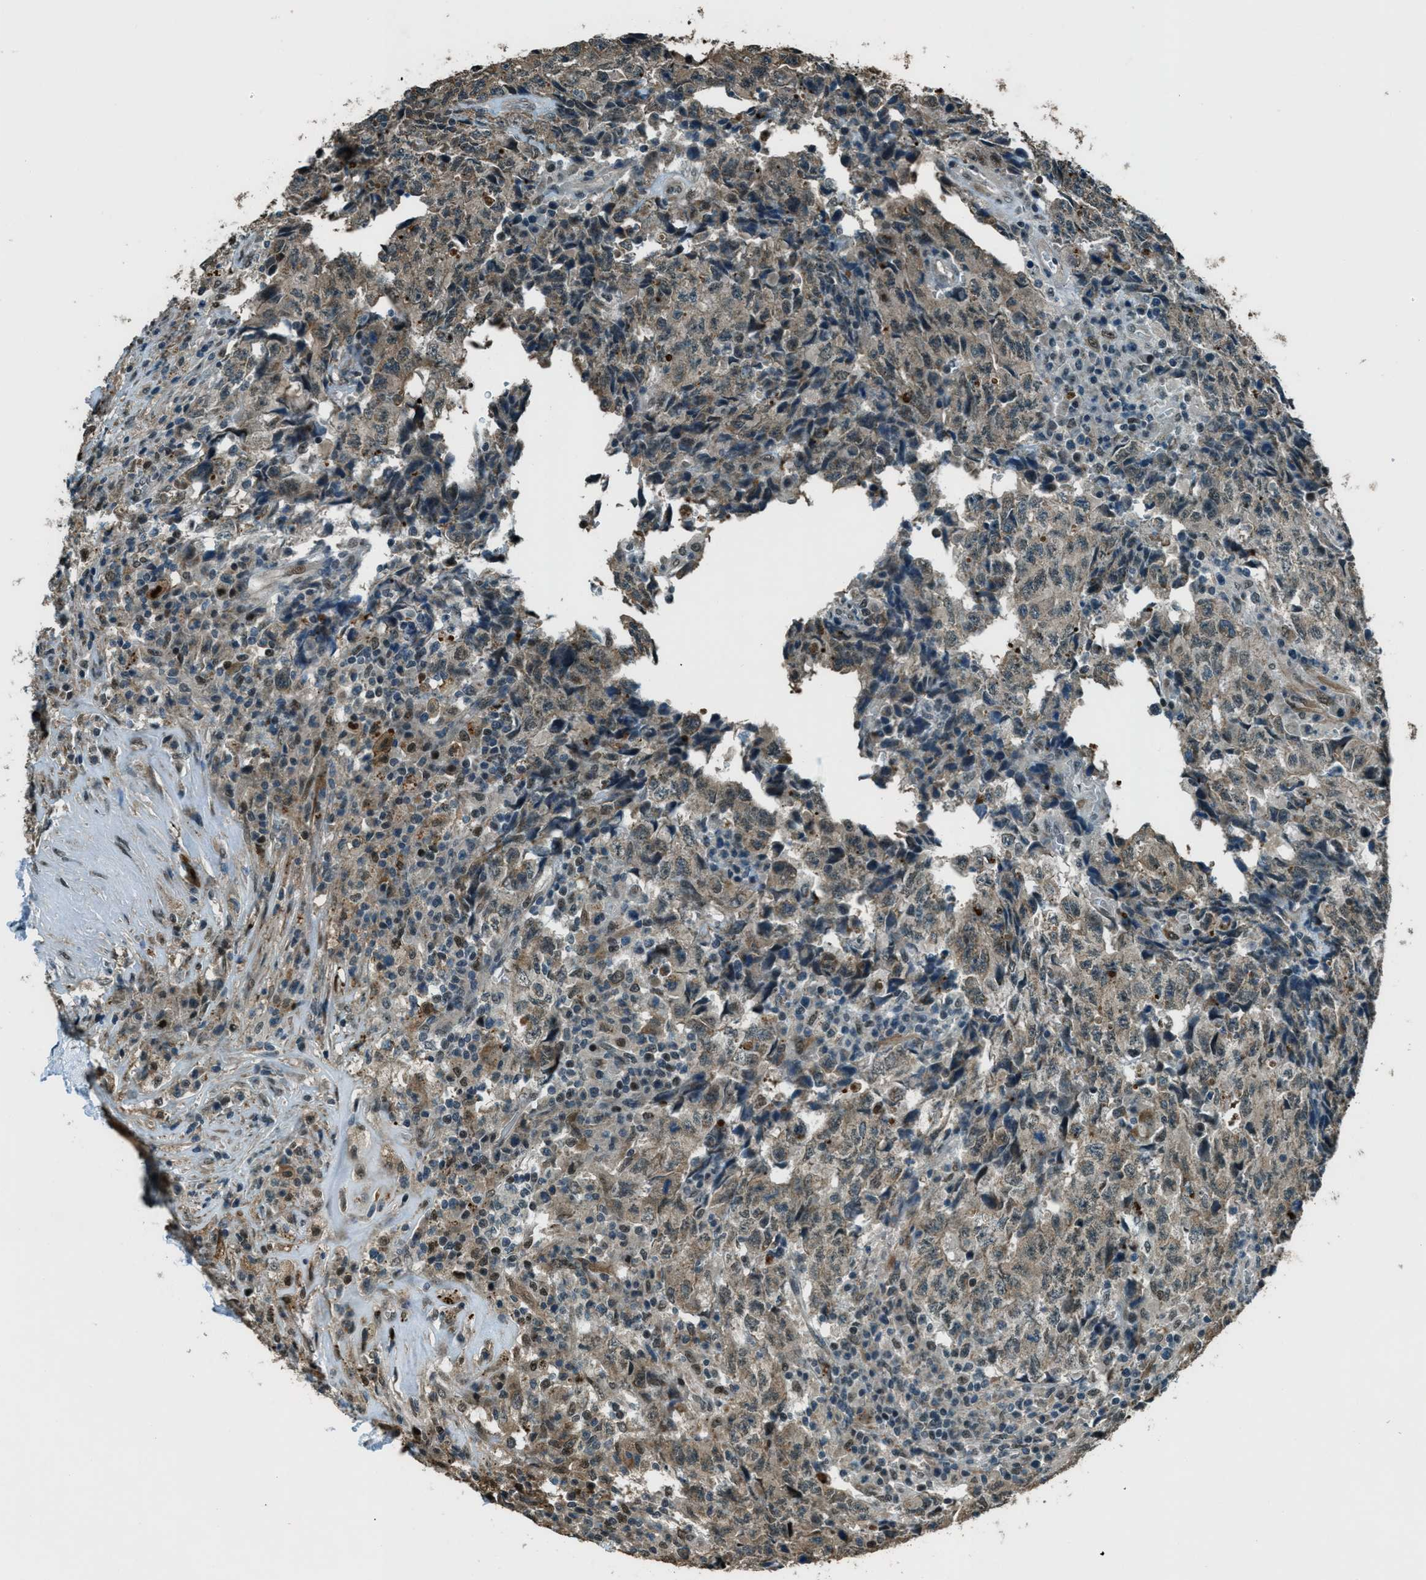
{"staining": {"intensity": "weak", "quantity": "25%-75%", "location": "cytoplasmic/membranous"}, "tissue": "testis cancer", "cell_type": "Tumor cells", "image_type": "cancer", "snomed": [{"axis": "morphology", "description": "Necrosis, NOS"}, {"axis": "morphology", "description": "Carcinoma, Embryonal, NOS"}, {"axis": "topography", "description": "Testis"}], "caption": "Brown immunohistochemical staining in human testis cancer exhibits weak cytoplasmic/membranous positivity in about 25%-75% of tumor cells.", "gene": "TARDBP", "patient": {"sex": "male", "age": 19}}